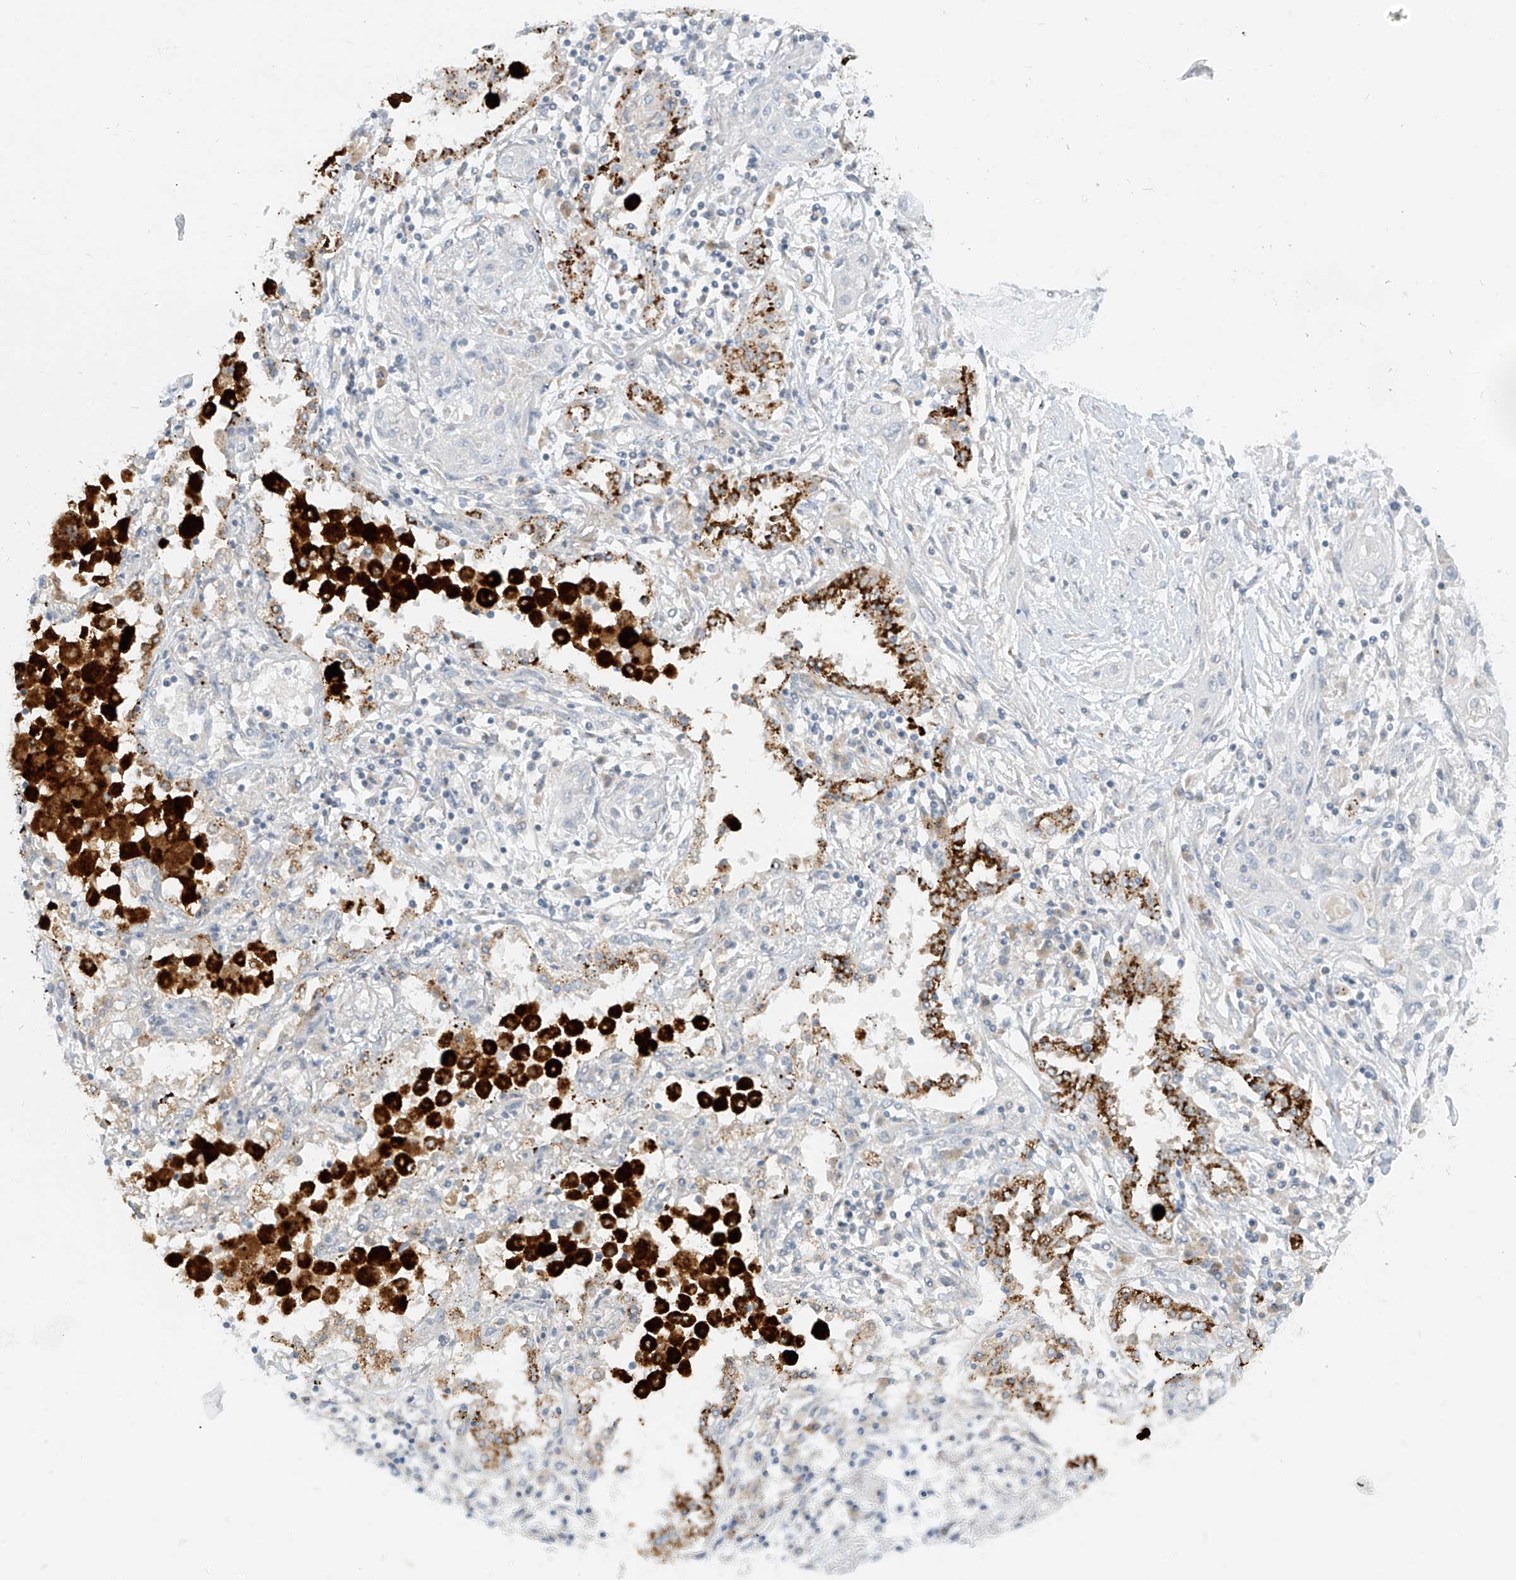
{"staining": {"intensity": "negative", "quantity": "none", "location": "none"}, "tissue": "lung cancer", "cell_type": "Tumor cells", "image_type": "cancer", "snomed": [{"axis": "morphology", "description": "Squamous cell carcinoma, NOS"}, {"axis": "topography", "description": "Lung"}], "caption": "High power microscopy image of an IHC image of lung squamous cell carcinoma, revealing no significant expression in tumor cells.", "gene": "C2orf42", "patient": {"sex": "female", "age": 47}}